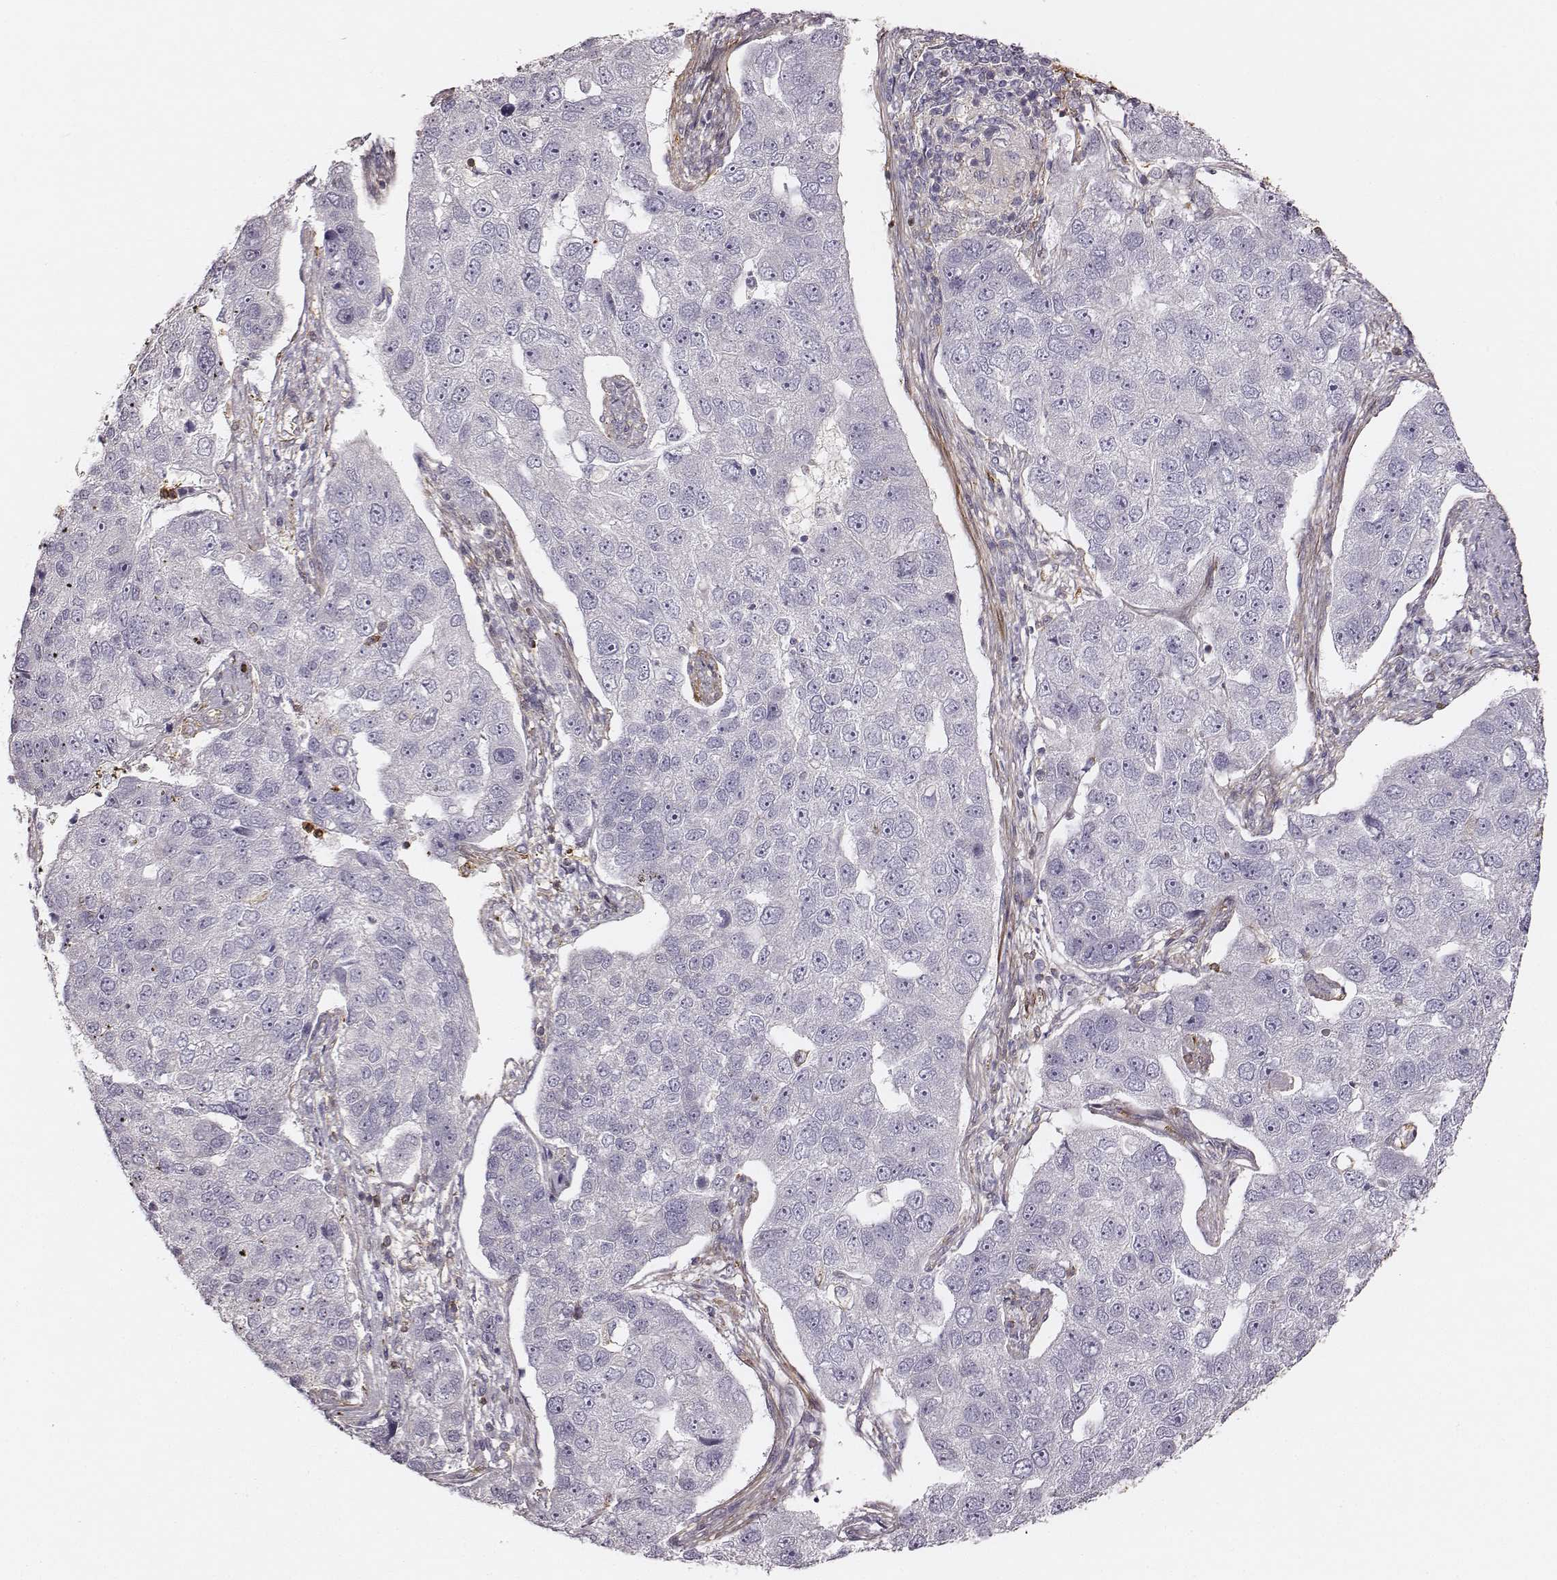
{"staining": {"intensity": "negative", "quantity": "none", "location": "none"}, "tissue": "pancreatic cancer", "cell_type": "Tumor cells", "image_type": "cancer", "snomed": [{"axis": "morphology", "description": "Adenocarcinoma, NOS"}, {"axis": "topography", "description": "Pancreas"}], "caption": "Immunohistochemical staining of pancreatic cancer (adenocarcinoma) shows no significant positivity in tumor cells.", "gene": "ZYX", "patient": {"sex": "female", "age": 61}}